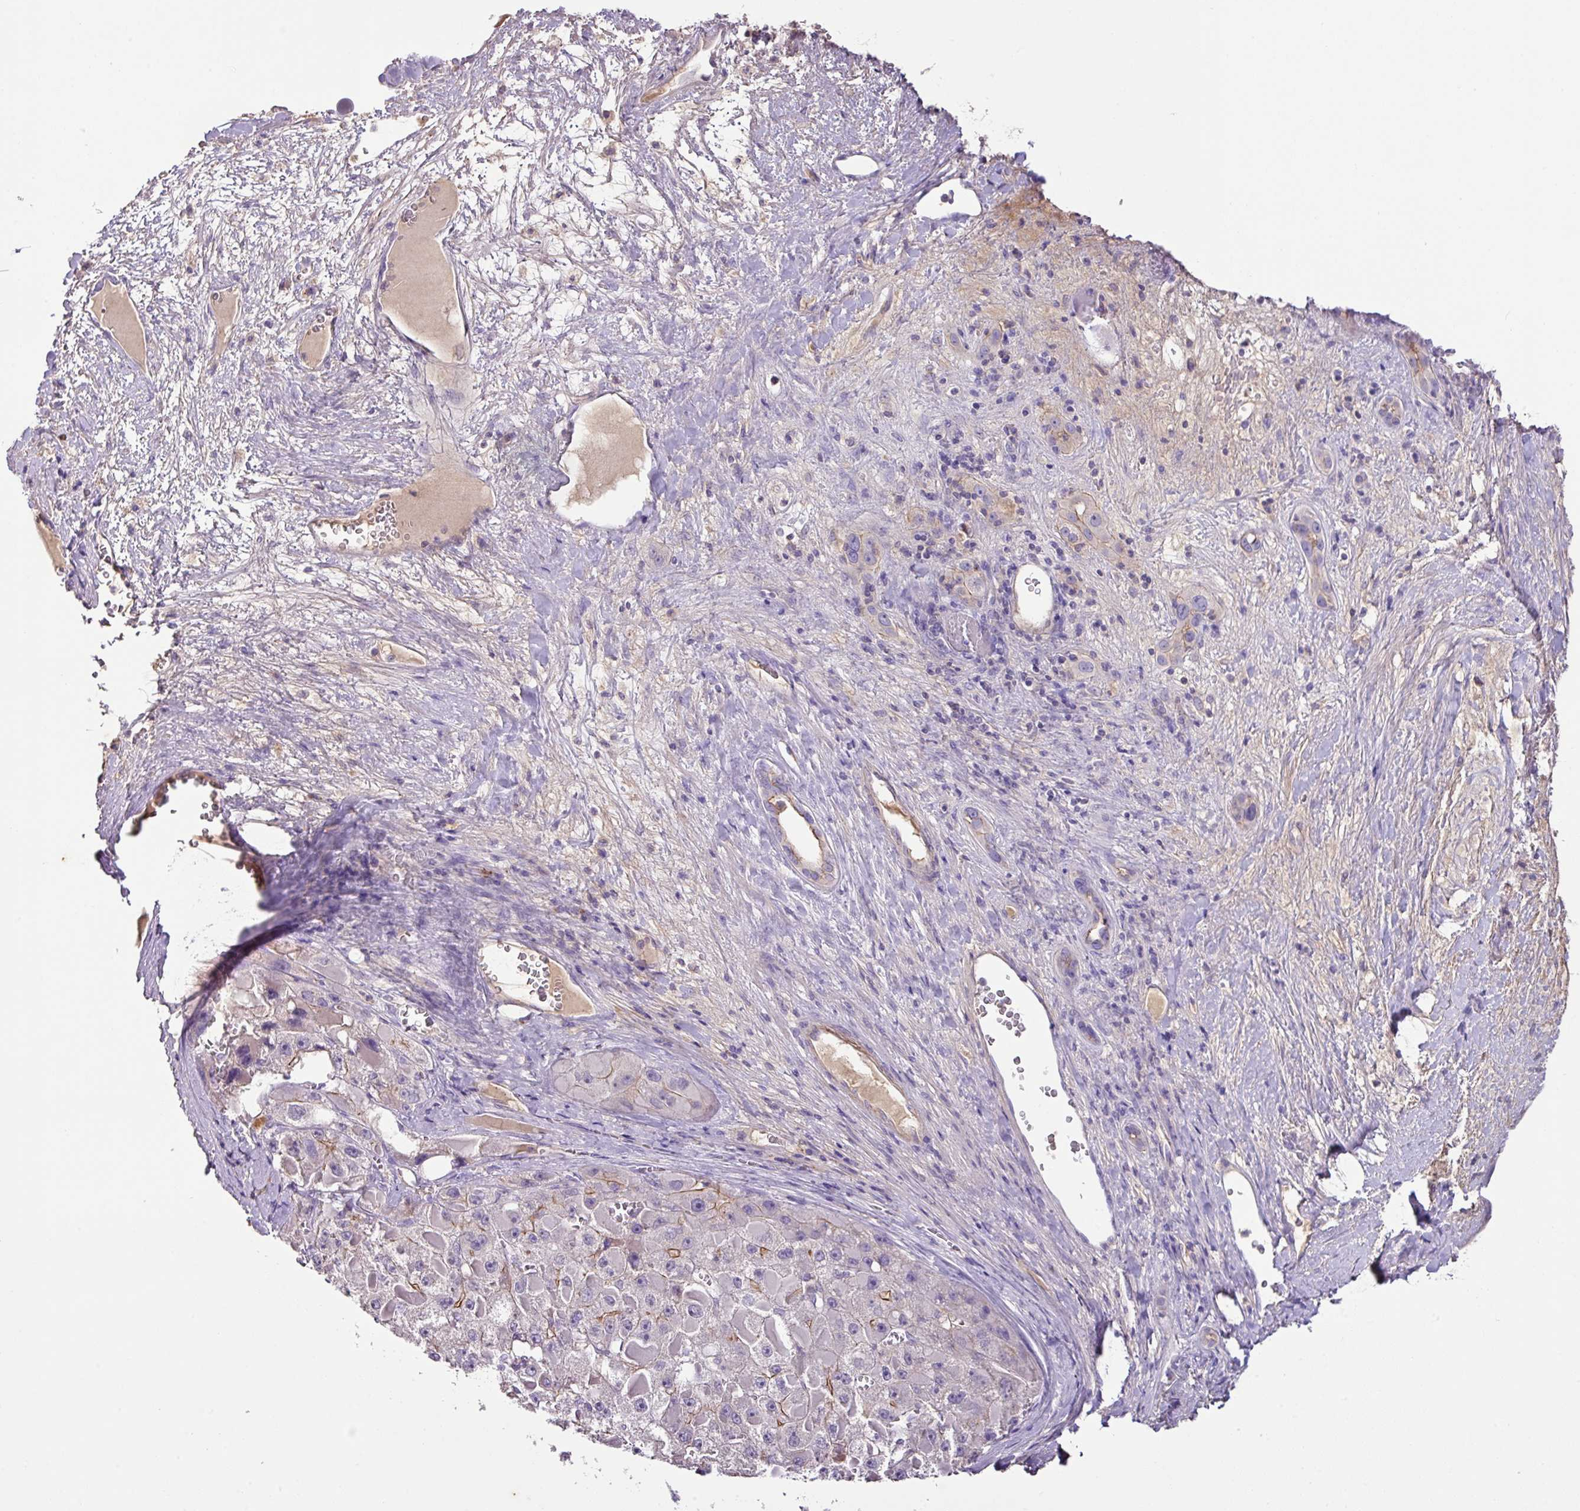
{"staining": {"intensity": "weak", "quantity": "<25%", "location": "cytoplasmic/membranous"}, "tissue": "liver cancer", "cell_type": "Tumor cells", "image_type": "cancer", "snomed": [{"axis": "morphology", "description": "Carcinoma, Hepatocellular, NOS"}, {"axis": "topography", "description": "Liver"}], "caption": "DAB (3,3'-diaminobenzidine) immunohistochemical staining of hepatocellular carcinoma (liver) displays no significant expression in tumor cells.", "gene": "AGR3", "patient": {"sex": "female", "age": 73}}